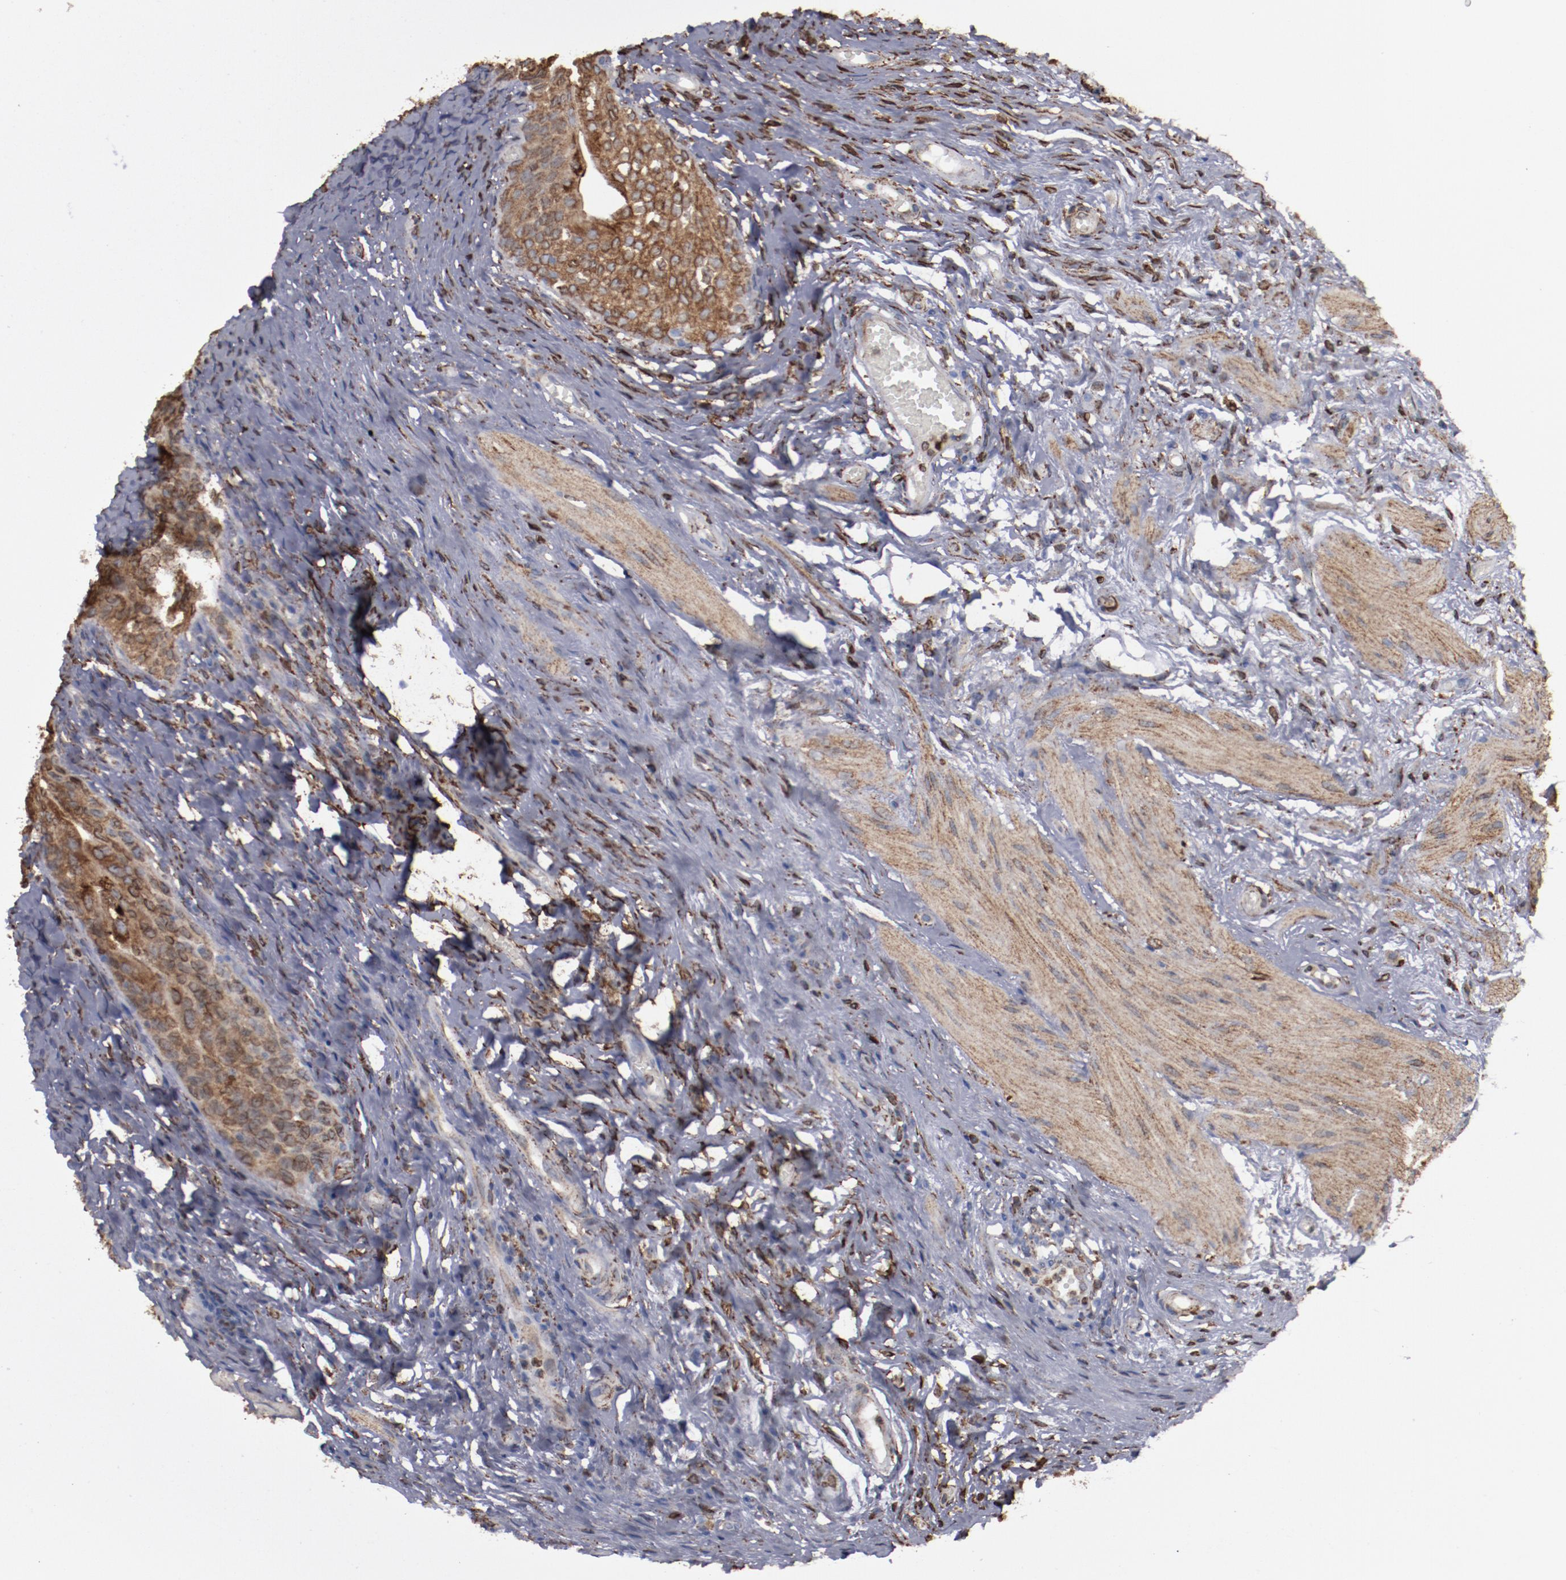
{"staining": {"intensity": "moderate", "quantity": ">75%", "location": "cytoplasmic/membranous"}, "tissue": "urinary bladder", "cell_type": "Urothelial cells", "image_type": "normal", "snomed": [{"axis": "morphology", "description": "Normal tissue, NOS"}, {"axis": "topography", "description": "Urinary bladder"}], "caption": "This image displays IHC staining of normal urinary bladder, with medium moderate cytoplasmic/membranous staining in approximately >75% of urothelial cells.", "gene": "ERLIN2", "patient": {"sex": "female", "age": 55}}